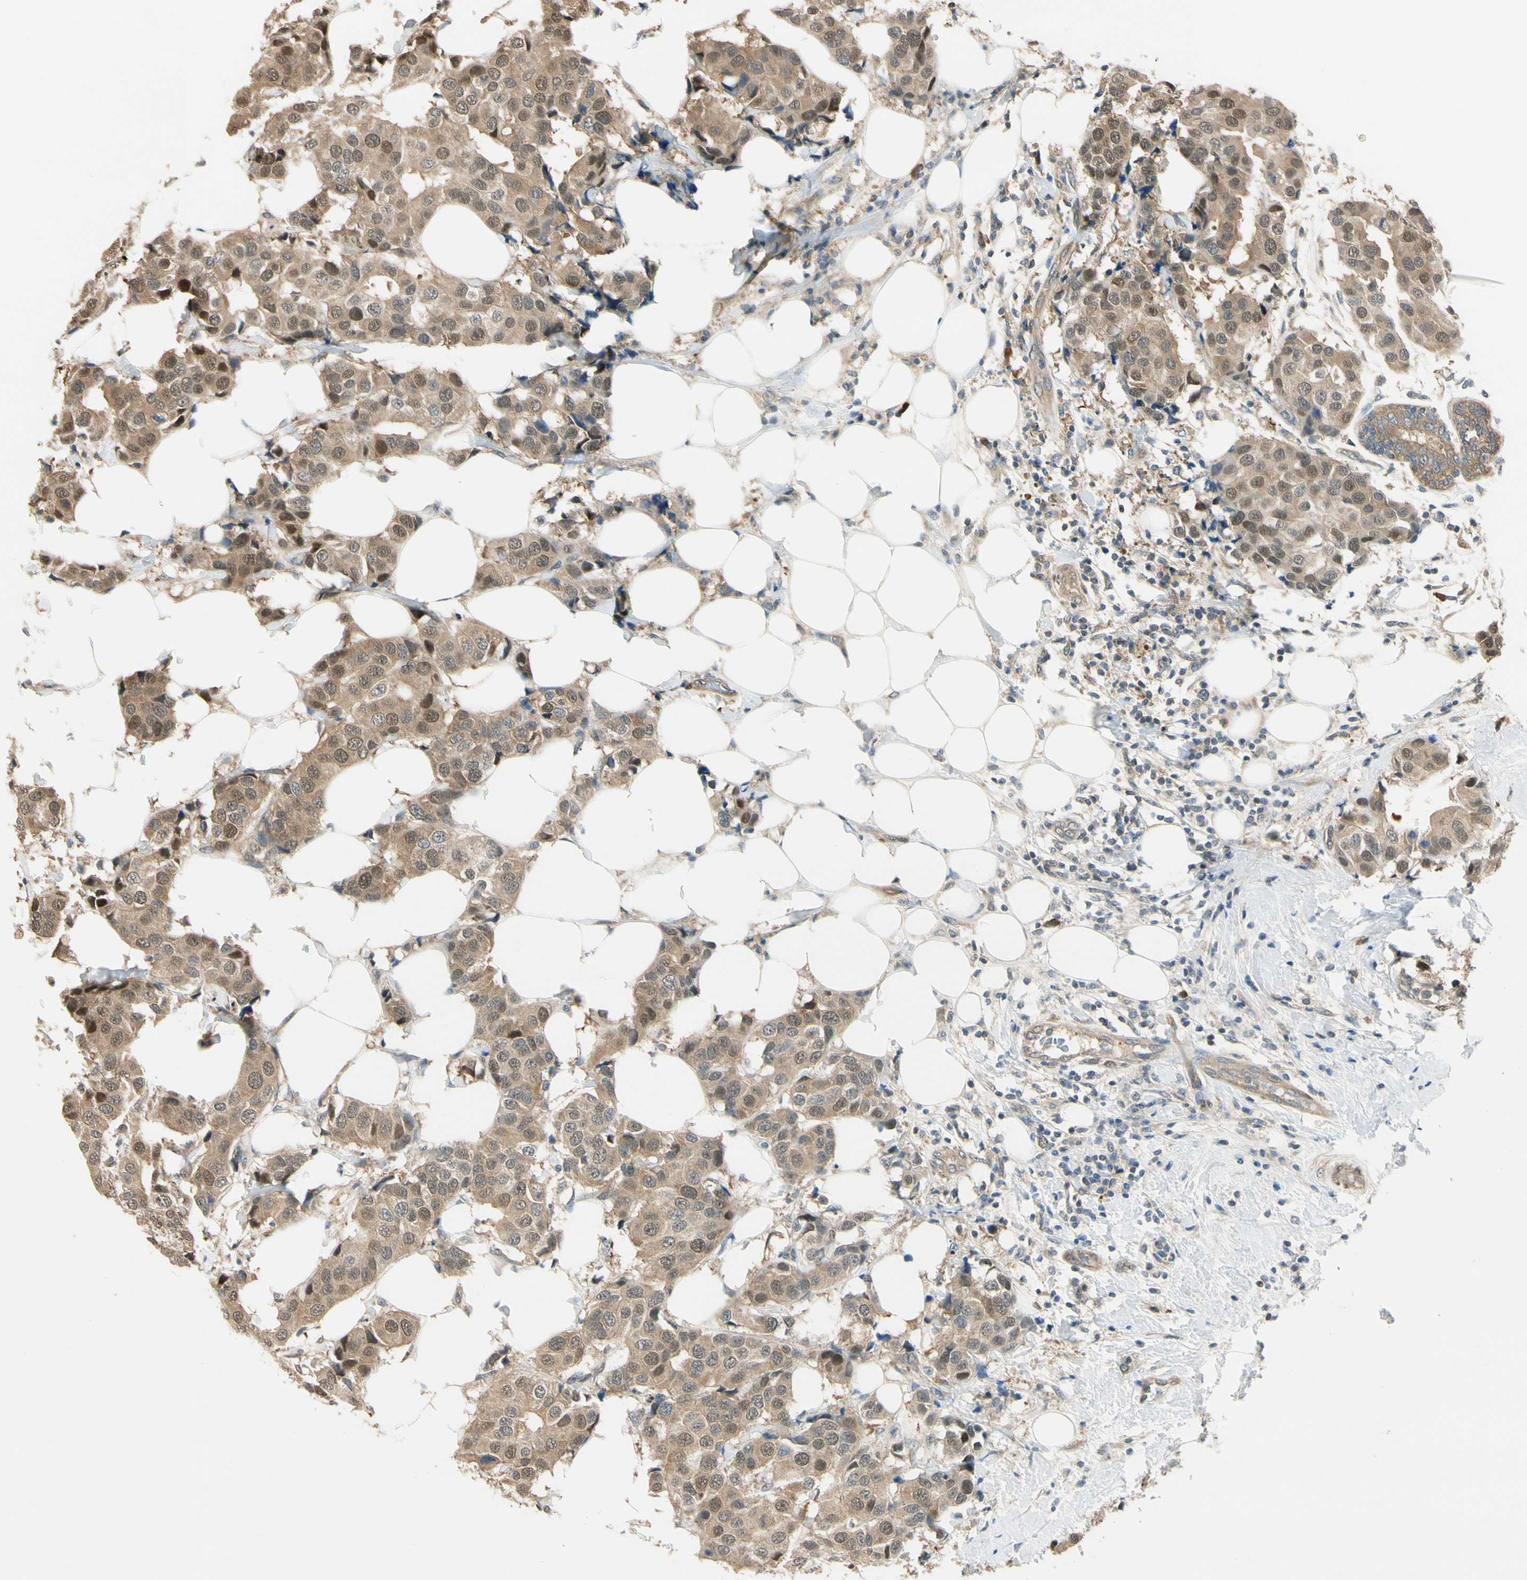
{"staining": {"intensity": "moderate", "quantity": ">75%", "location": "cytoplasmic/membranous,nuclear"}, "tissue": "breast cancer", "cell_type": "Tumor cells", "image_type": "cancer", "snomed": [{"axis": "morphology", "description": "Normal tissue, NOS"}, {"axis": "morphology", "description": "Duct carcinoma"}, {"axis": "topography", "description": "Breast"}], "caption": "Immunohistochemical staining of invasive ductal carcinoma (breast) reveals medium levels of moderate cytoplasmic/membranous and nuclear expression in about >75% of tumor cells.", "gene": "RASGRF1", "patient": {"sex": "female", "age": 39}}